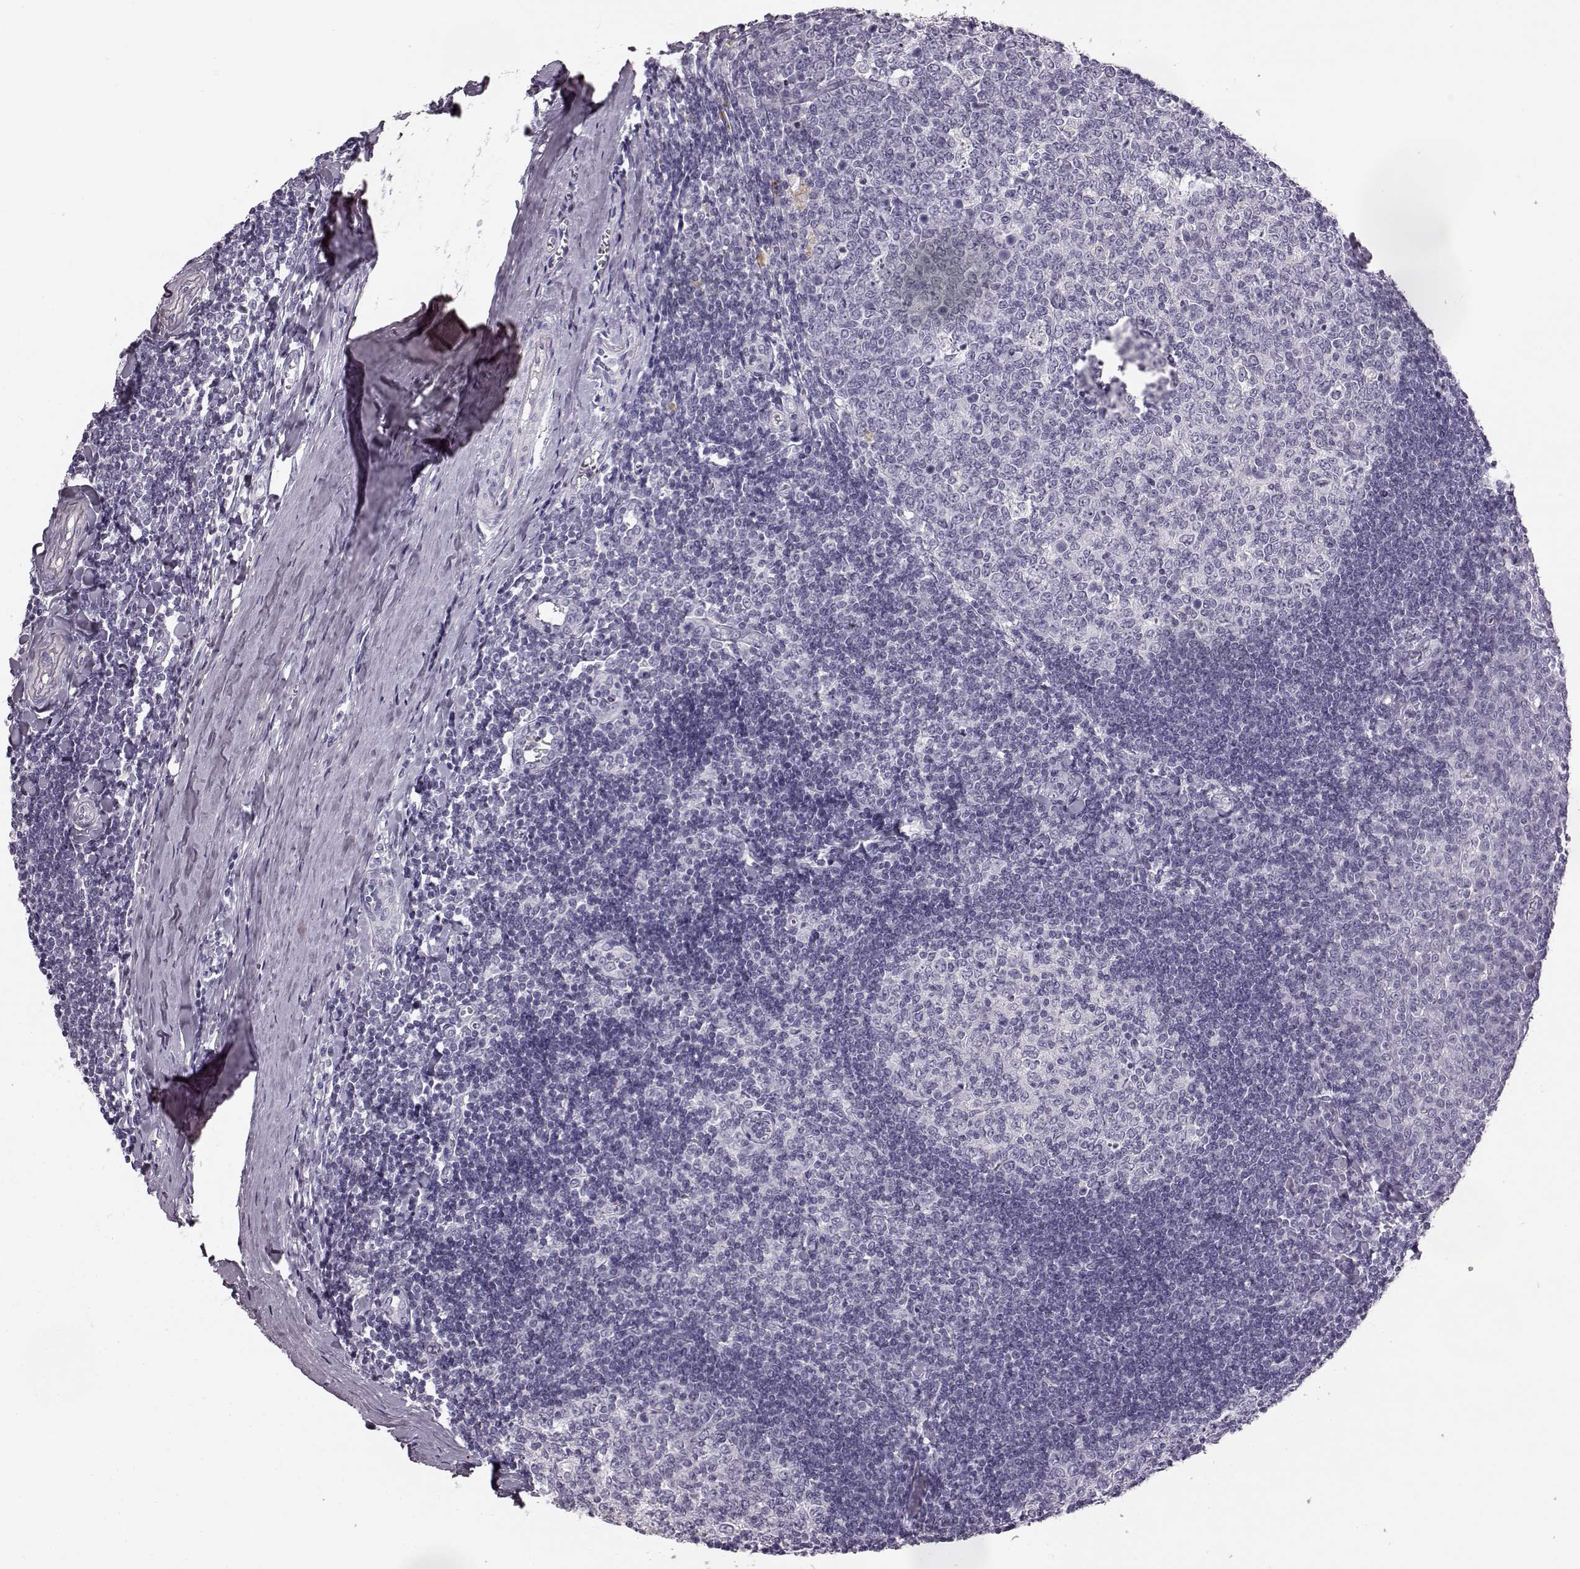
{"staining": {"intensity": "negative", "quantity": "none", "location": "none"}, "tissue": "tonsil", "cell_type": "Germinal center cells", "image_type": "normal", "snomed": [{"axis": "morphology", "description": "Normal tissue, NOS"}, {"axis": "topography", "description": "Tonsil"}], "caption": "A micrograph of tonsil stained for a protein shows no brown staining in germinal center cells.", "gene": "BFSP2", "patient": {"sex": "female", "age": 12}}